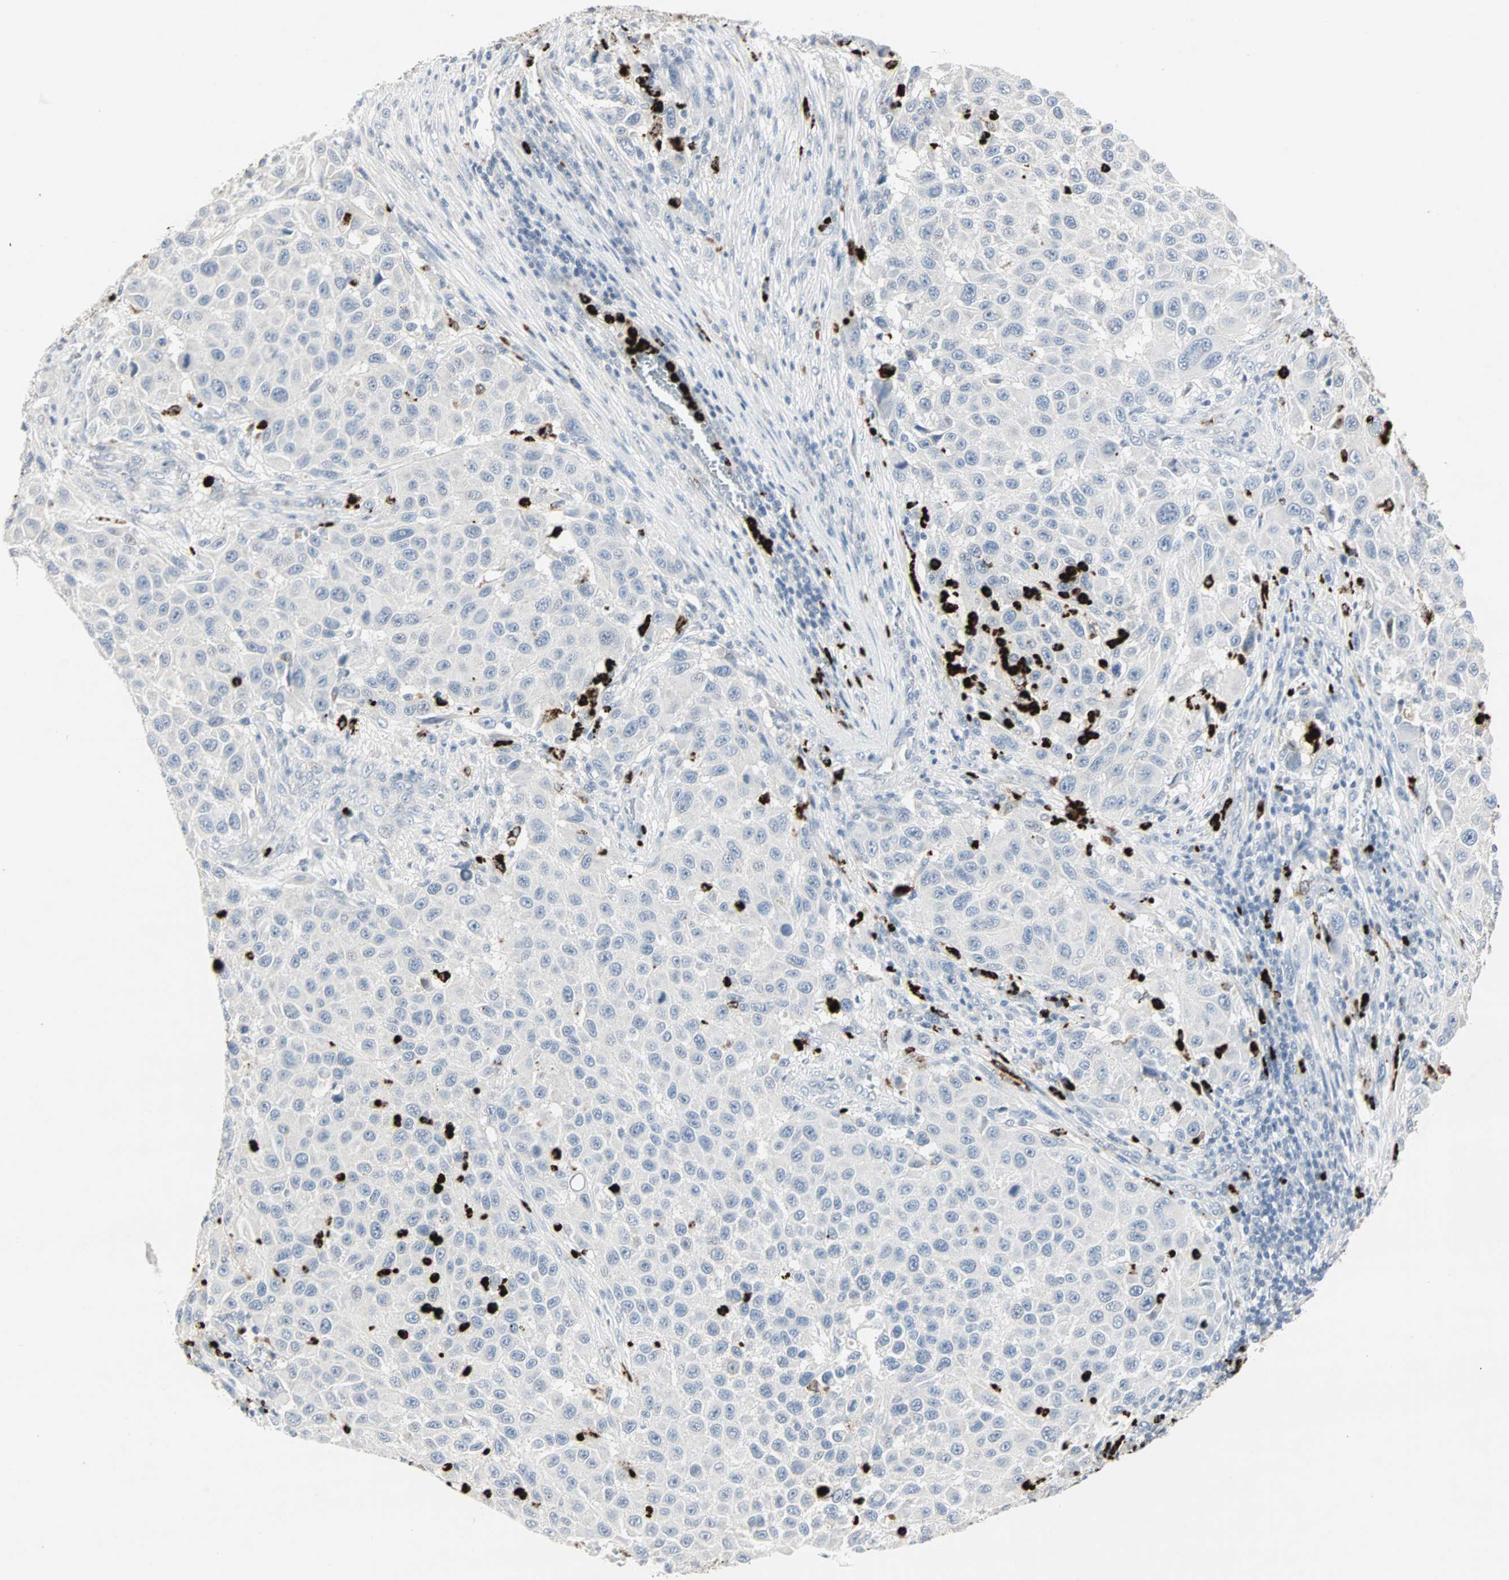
{"staining": {"intensity": "negative", "quantity": "none", "location": "none"}, "tissue": "melanoma", "cell_type": "Tumor cells", "image_type": "cancer", "snomed": [{"axis": "morphology", "description": "Malignant melanoma, Metastatic site"}, {"axis": "topography", "description": "Lymph node"}], "caption": "A photomicrograph of malignant melanoma (metastatic site) stained for a protein demonstrates no brown staining in tumor cells.", "gene": "CEACAM6", "patient": {"sex": "male", "age": 61}}